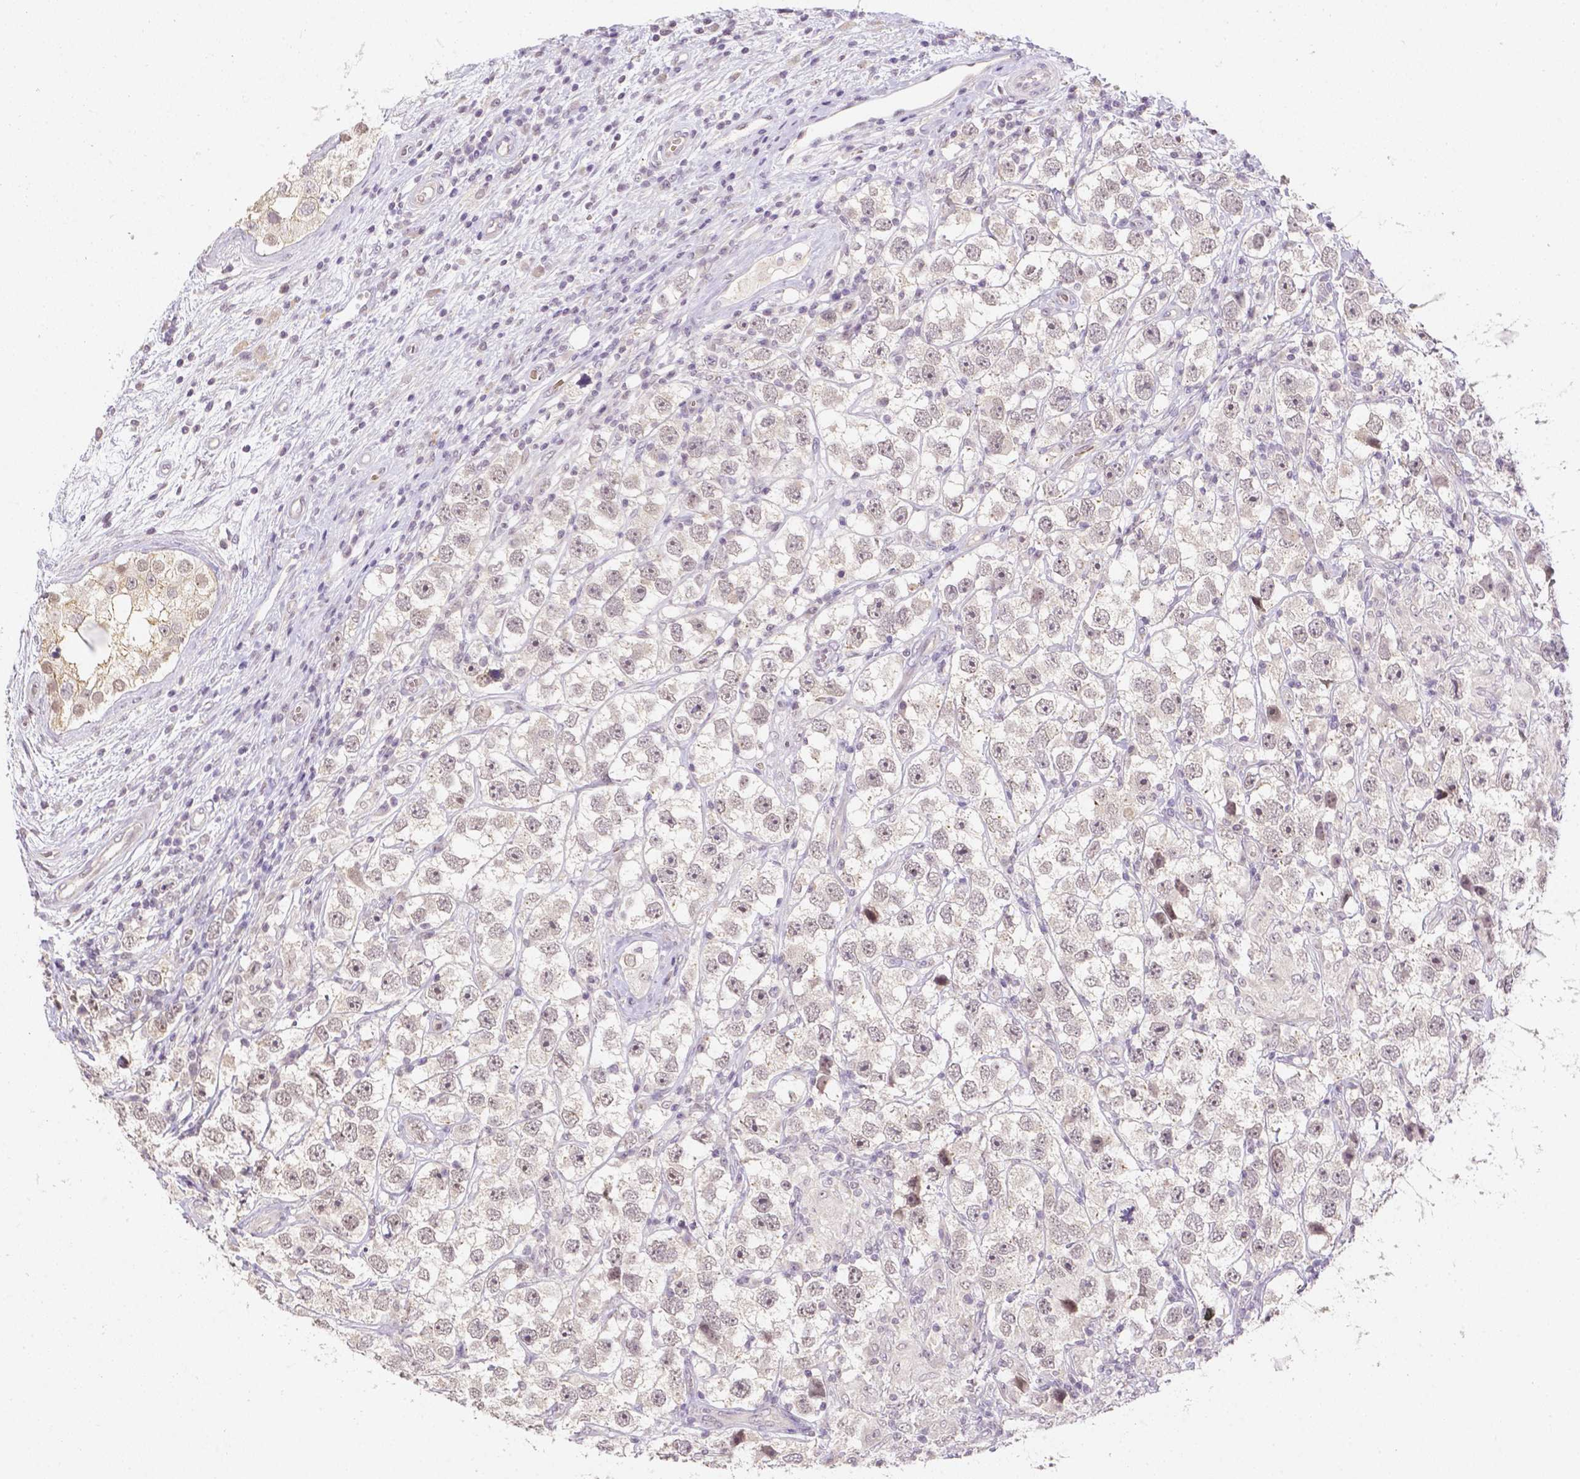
{"staining": {"intensity": "weak", "quantity": "<25%", "location": "nuclear"}, "tissue": "testis cancer", "cell_type": "Tumor cells", "image_type": "cancer", "snomed": [{"axis": "morphology", "description": "Seminoma, NOS"}, {"axis": "topography", "description": "Testis"}], "caption": "There is no significant expression in tumor cells of testis cancer (seminoma).", "gene": "ZNF280B", "patient": {"sex": "male", "age": 26}}